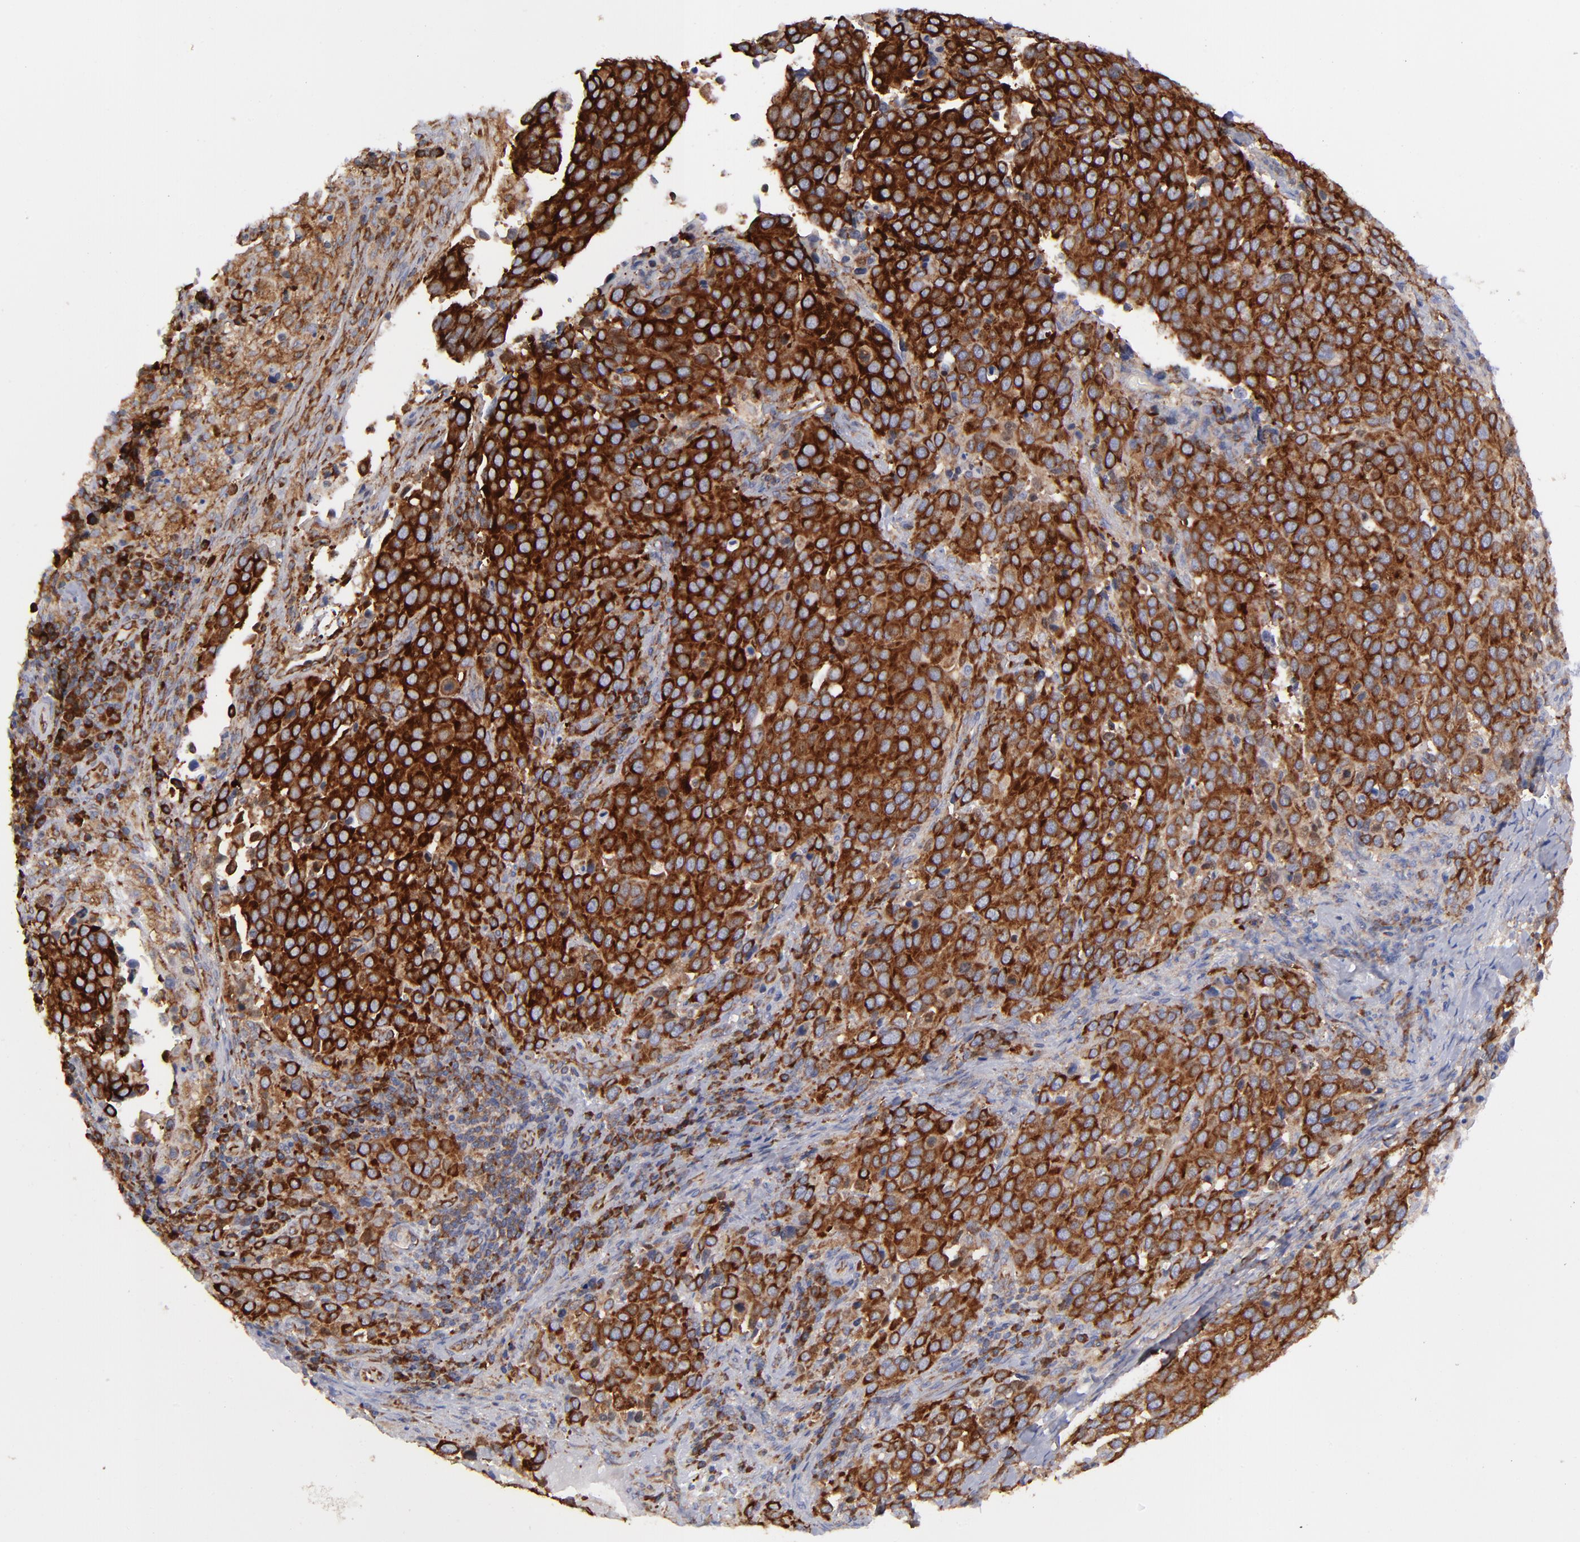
{"staining": {"intensity": "strong", "quantity": ">75%", "location": "cytoplasmic/membranous"}, "tissue": "cervical cancer", "cell_type": "Tumor cells", "image_type": "cancer", "snomed": [{"axis": "morphology", "description": "Squamous cell carcinoma, NOS"}, {"axis": "topography", "description": "Cervix"}], "caption": "This image exhibits immunohistochemistry staining of cervical cancer (squamous cell carcinoma), with high strong cytoplasmic/membranous expression in about >75% of tumor cells.", "gene": "EIF2AK2", "patient": {"sex": "female", "age": 54}}